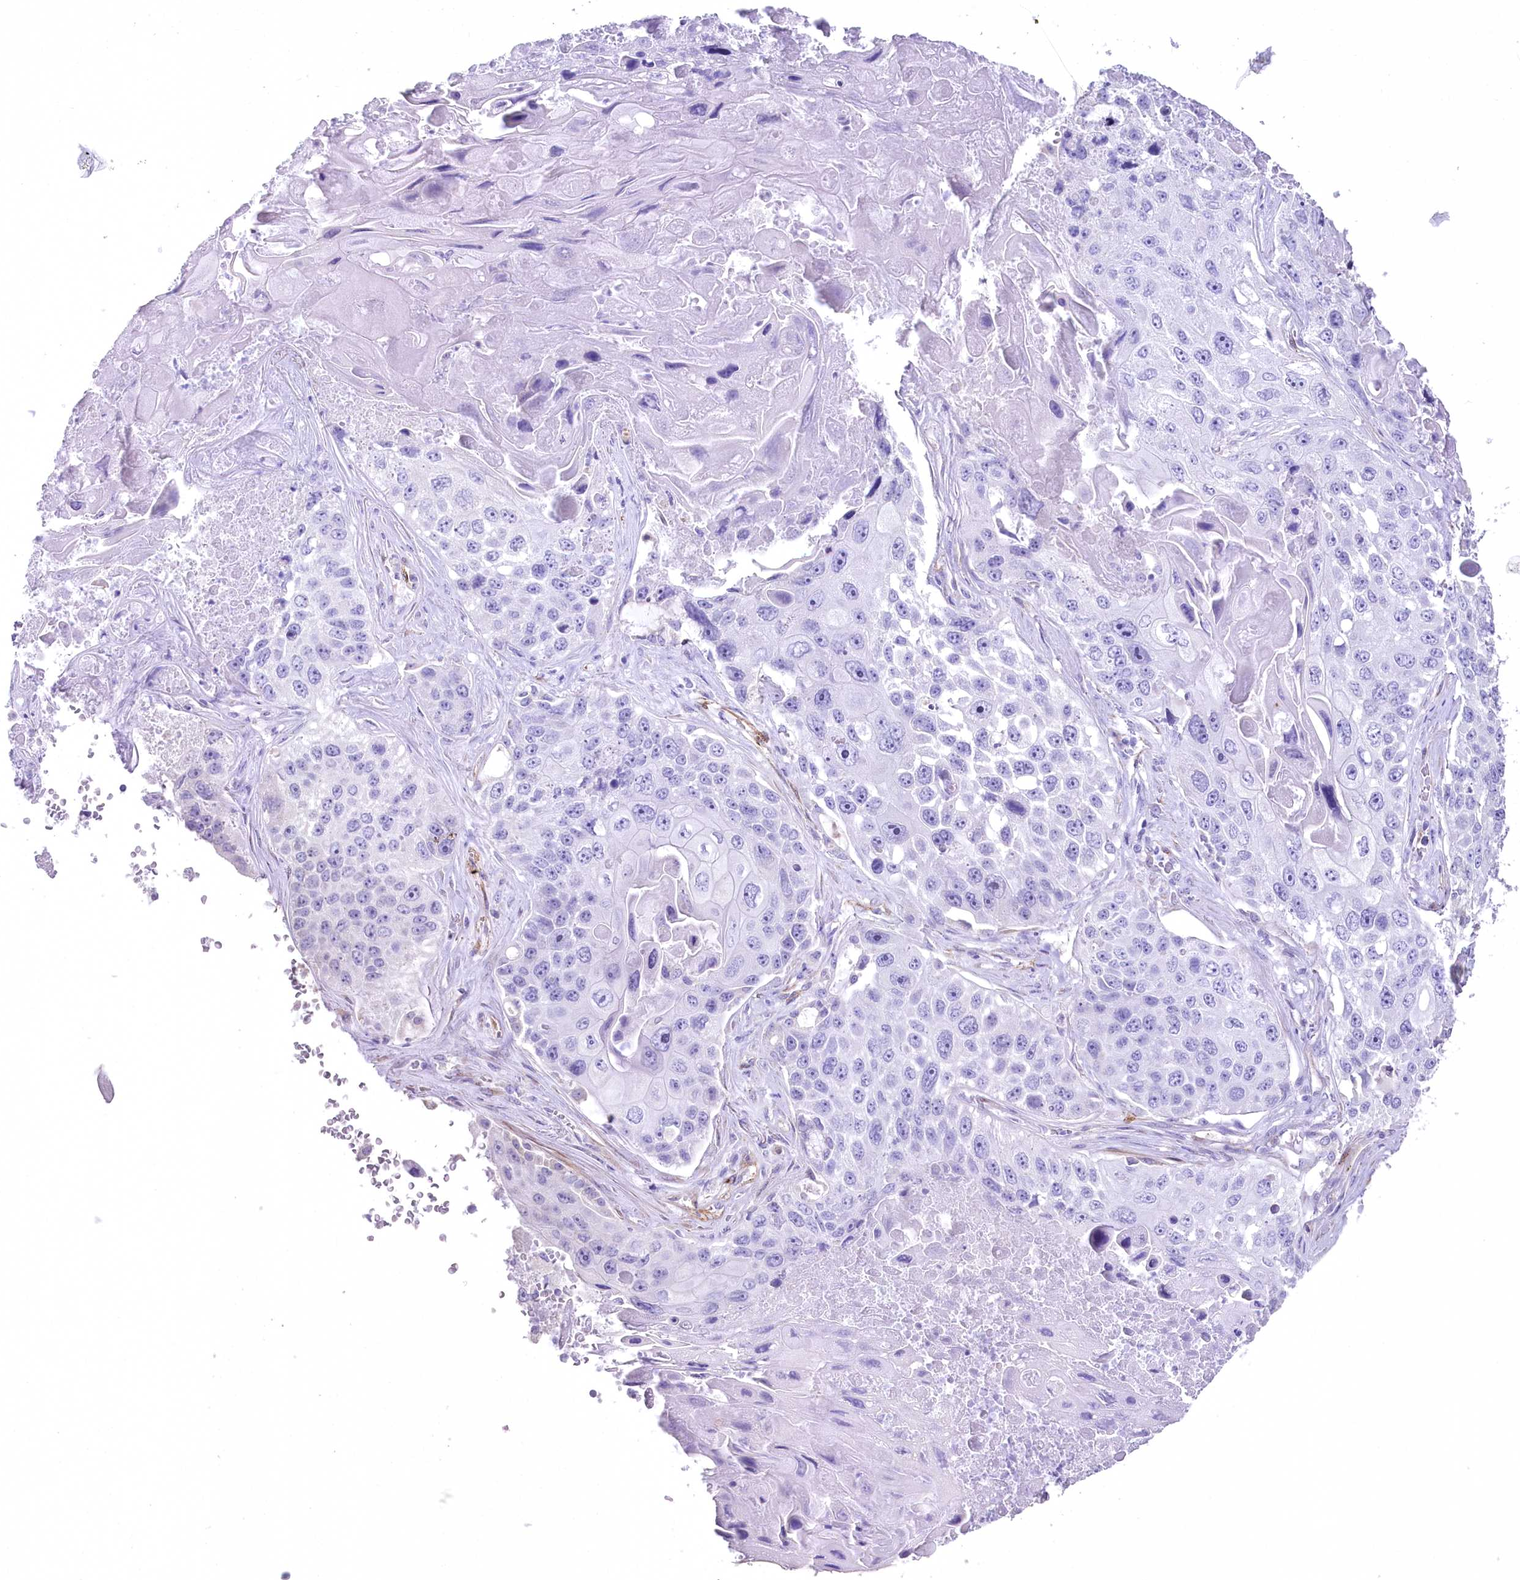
{"staining": {"intensity": "negative", "quantity": "none", "location": "none"}, "tissue": "lung cancer", "cell_type": "Tumor cells", "image_type": "cancer", "snomed": [{"axis": "morphology", "description": "Squamous cell carcinoma, NOS"}, {"axis": "topography", "description": "Lung"}], "caption": "A micrograph of human lung cancer is negative for staining in tumor cells.", "gene": "SYNPO2", "patient": {"sex": "male", "age": 61}}